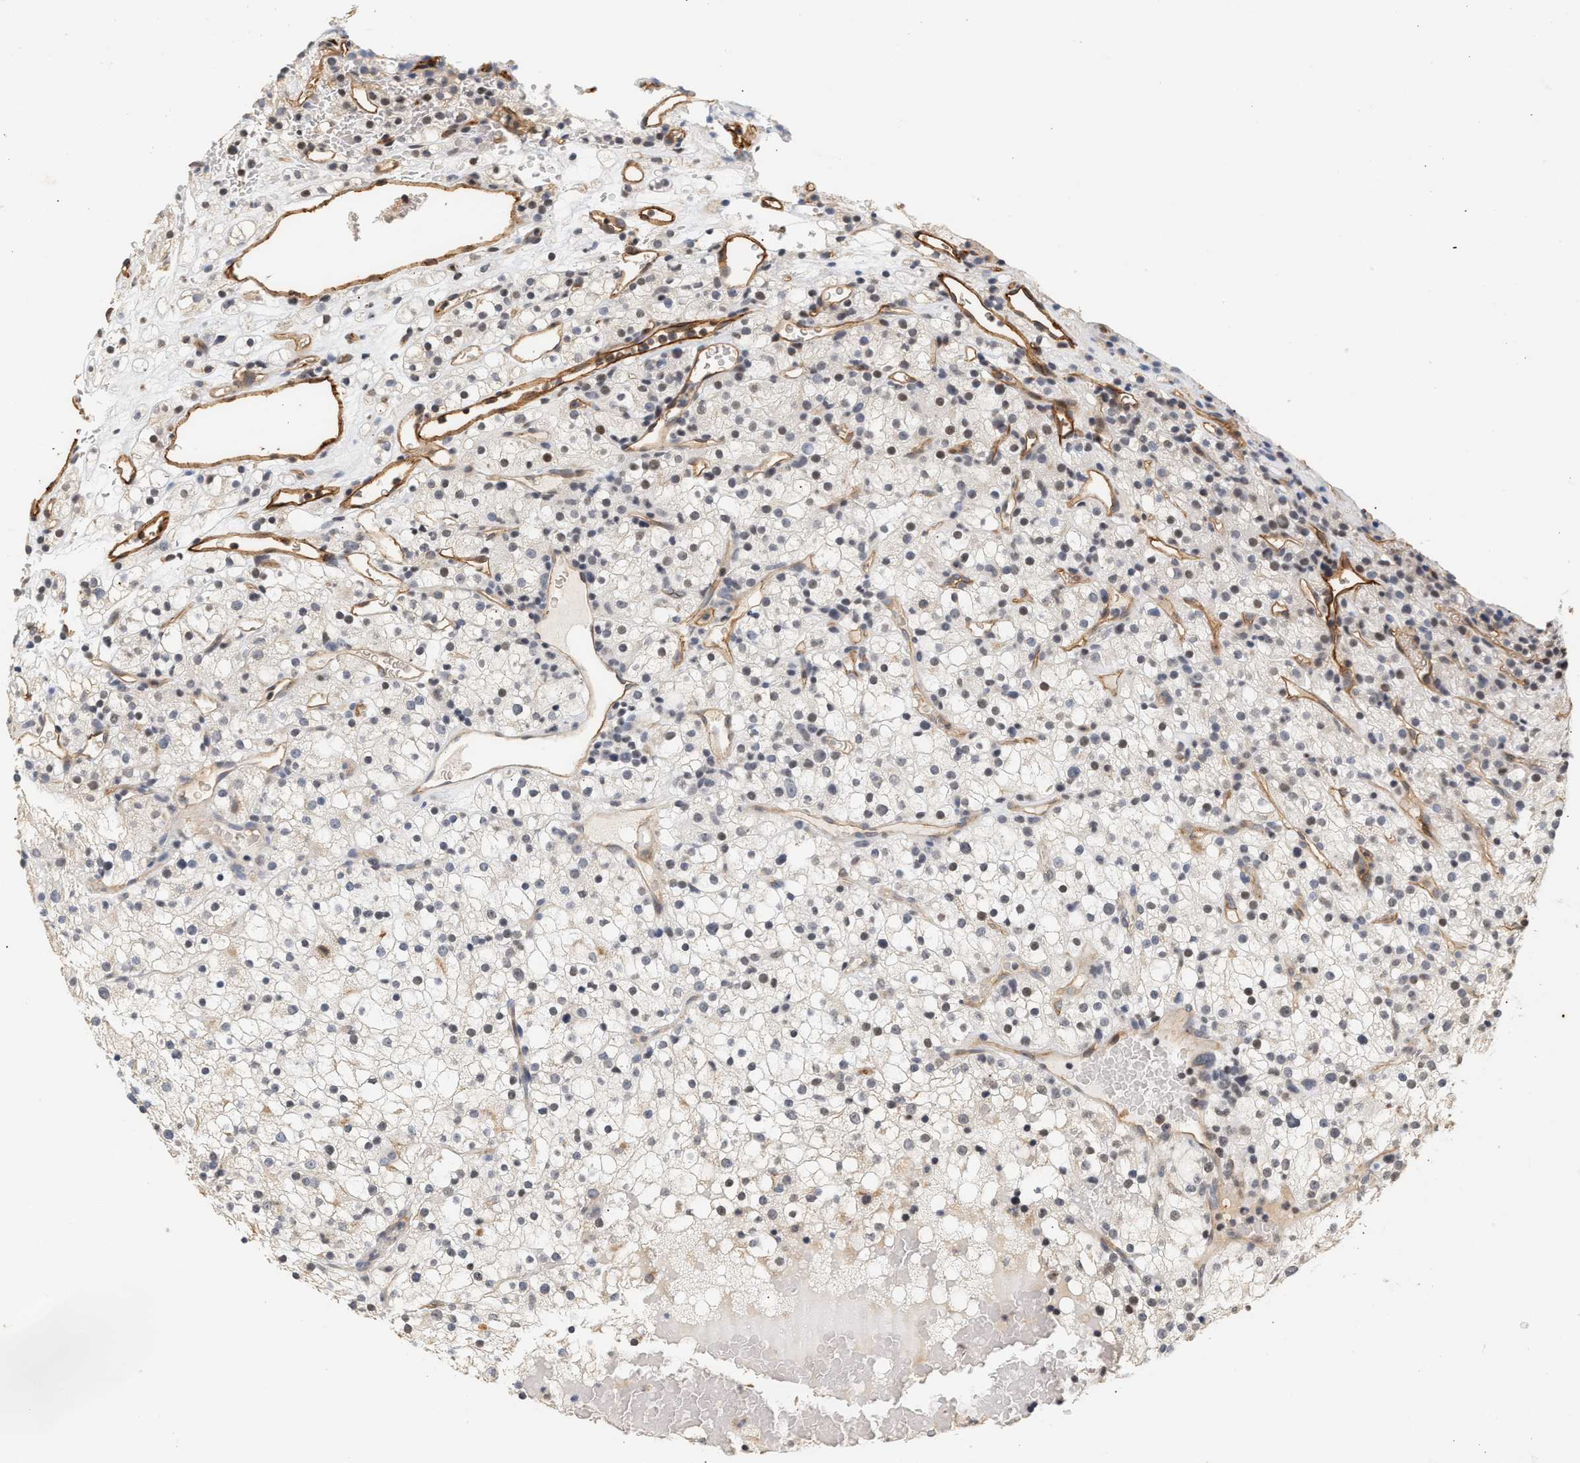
{"staining": {"intensity": "negative", "quantity": "none", "location": "none"}, "tissue": "renal cancer", "cell_type": "Tumor cells", "image_type": "cancer", "snomed": [{"axis": "morphology", "description": "Normal tissue, NOS"}, {"axis": "morphology", "description": "Adenocarcinoma, NOS"}, {"axis": "topography", "description": "Kidney"}], "caption": "High magnification brightfield microscopy of renal cancer (adenocarcinoma) stained with DAB (brown) and counterstained with hematoxylin (blue): tumor cells show no significant expression.", "gene": "PLXND1", "patient": {"sex": "female", "age": 72}}